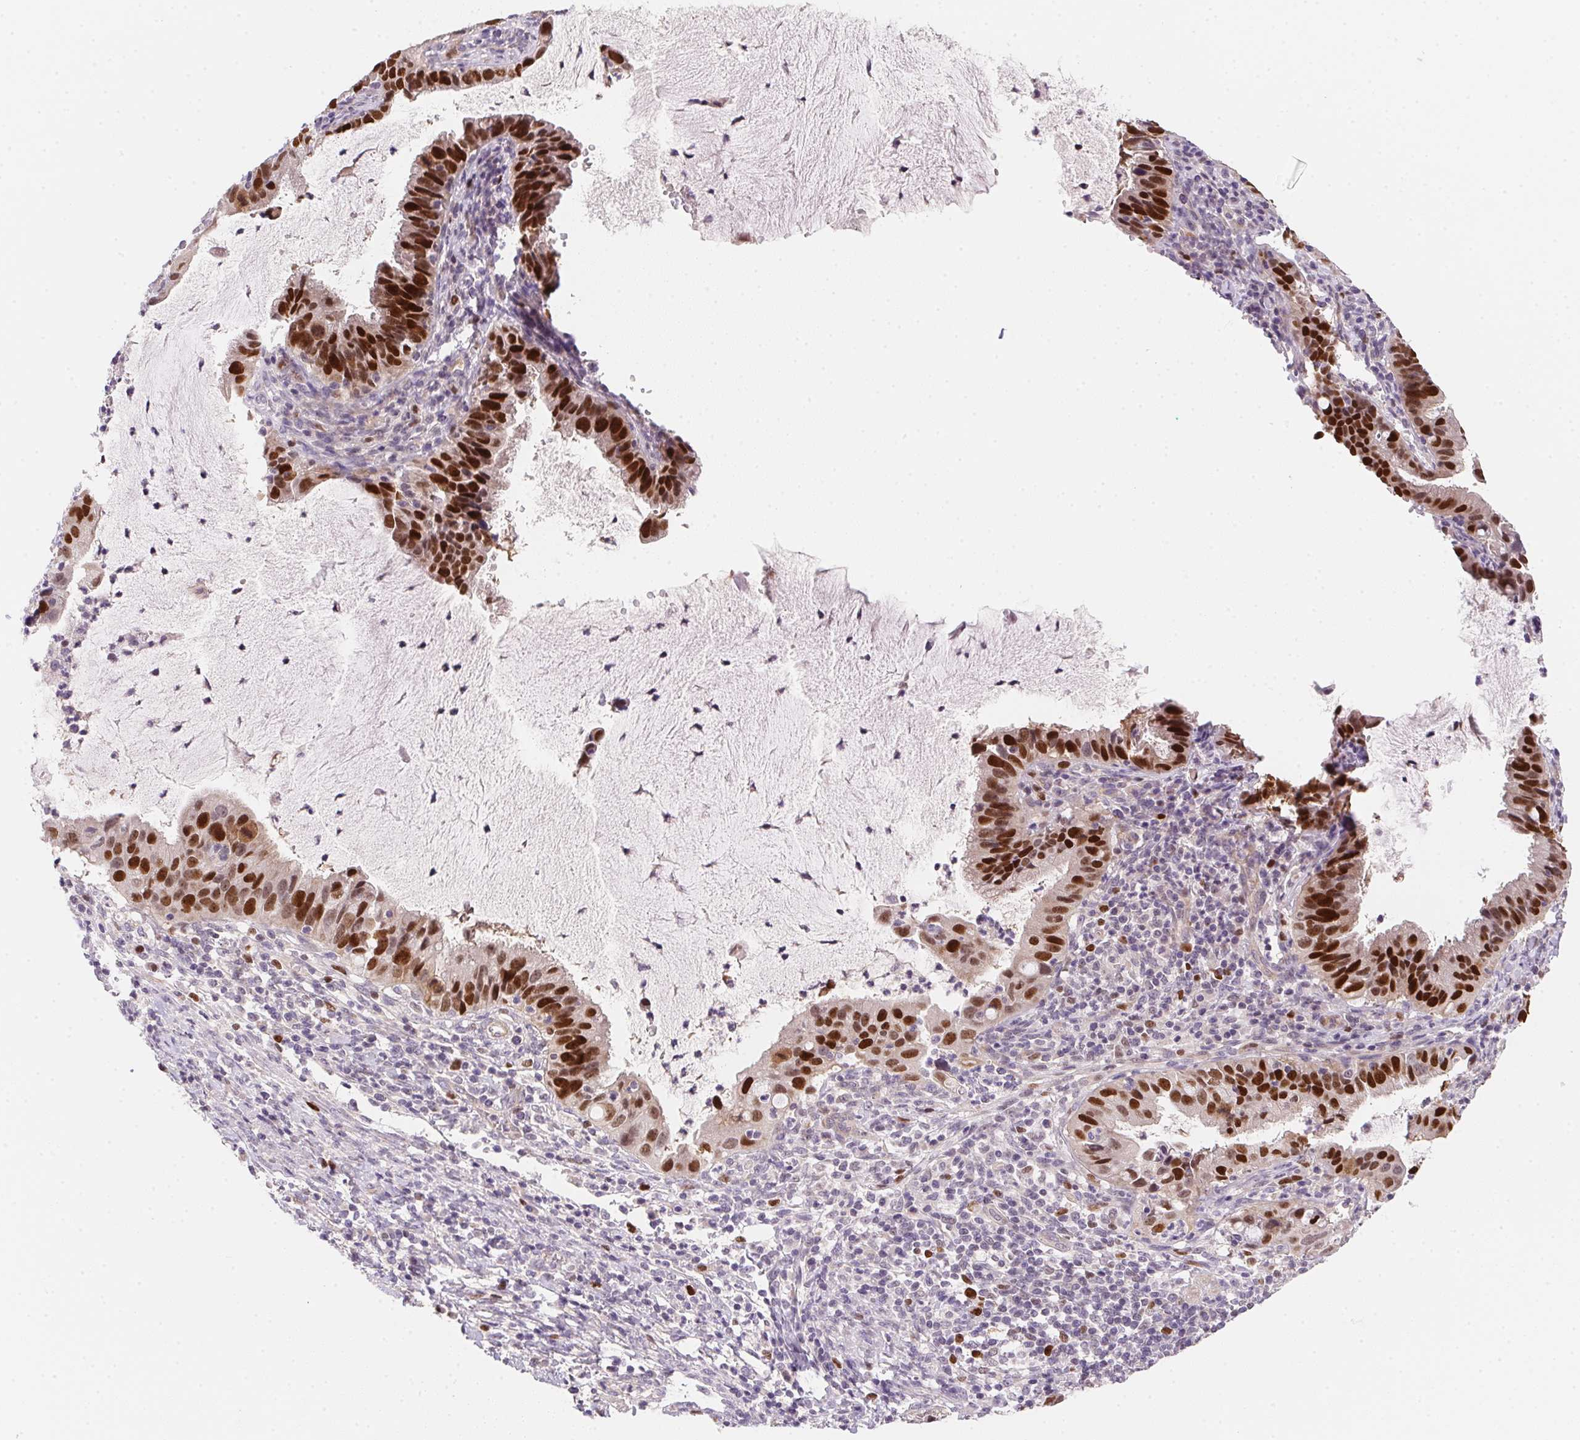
{"staining": {"intensity": "strong", "quantity": ">75%", "location": "nuclear"}, "tissue": "cervical cancer", "cell_type": "Tumor cells", "image_type": "cancer", "snomed": [{"axis": "morphology", "description": "Adenocarcinoma, NOS"}, {"axis": "topography", "description": "Cervix"}], "caption": "Cervical cancer was stained to show a protein in brown. There is high levels of strong nuclear staining in about >75% of tumor cells.", "gene": "HELLS", "patient": {"sex": "female", "age": 34}}